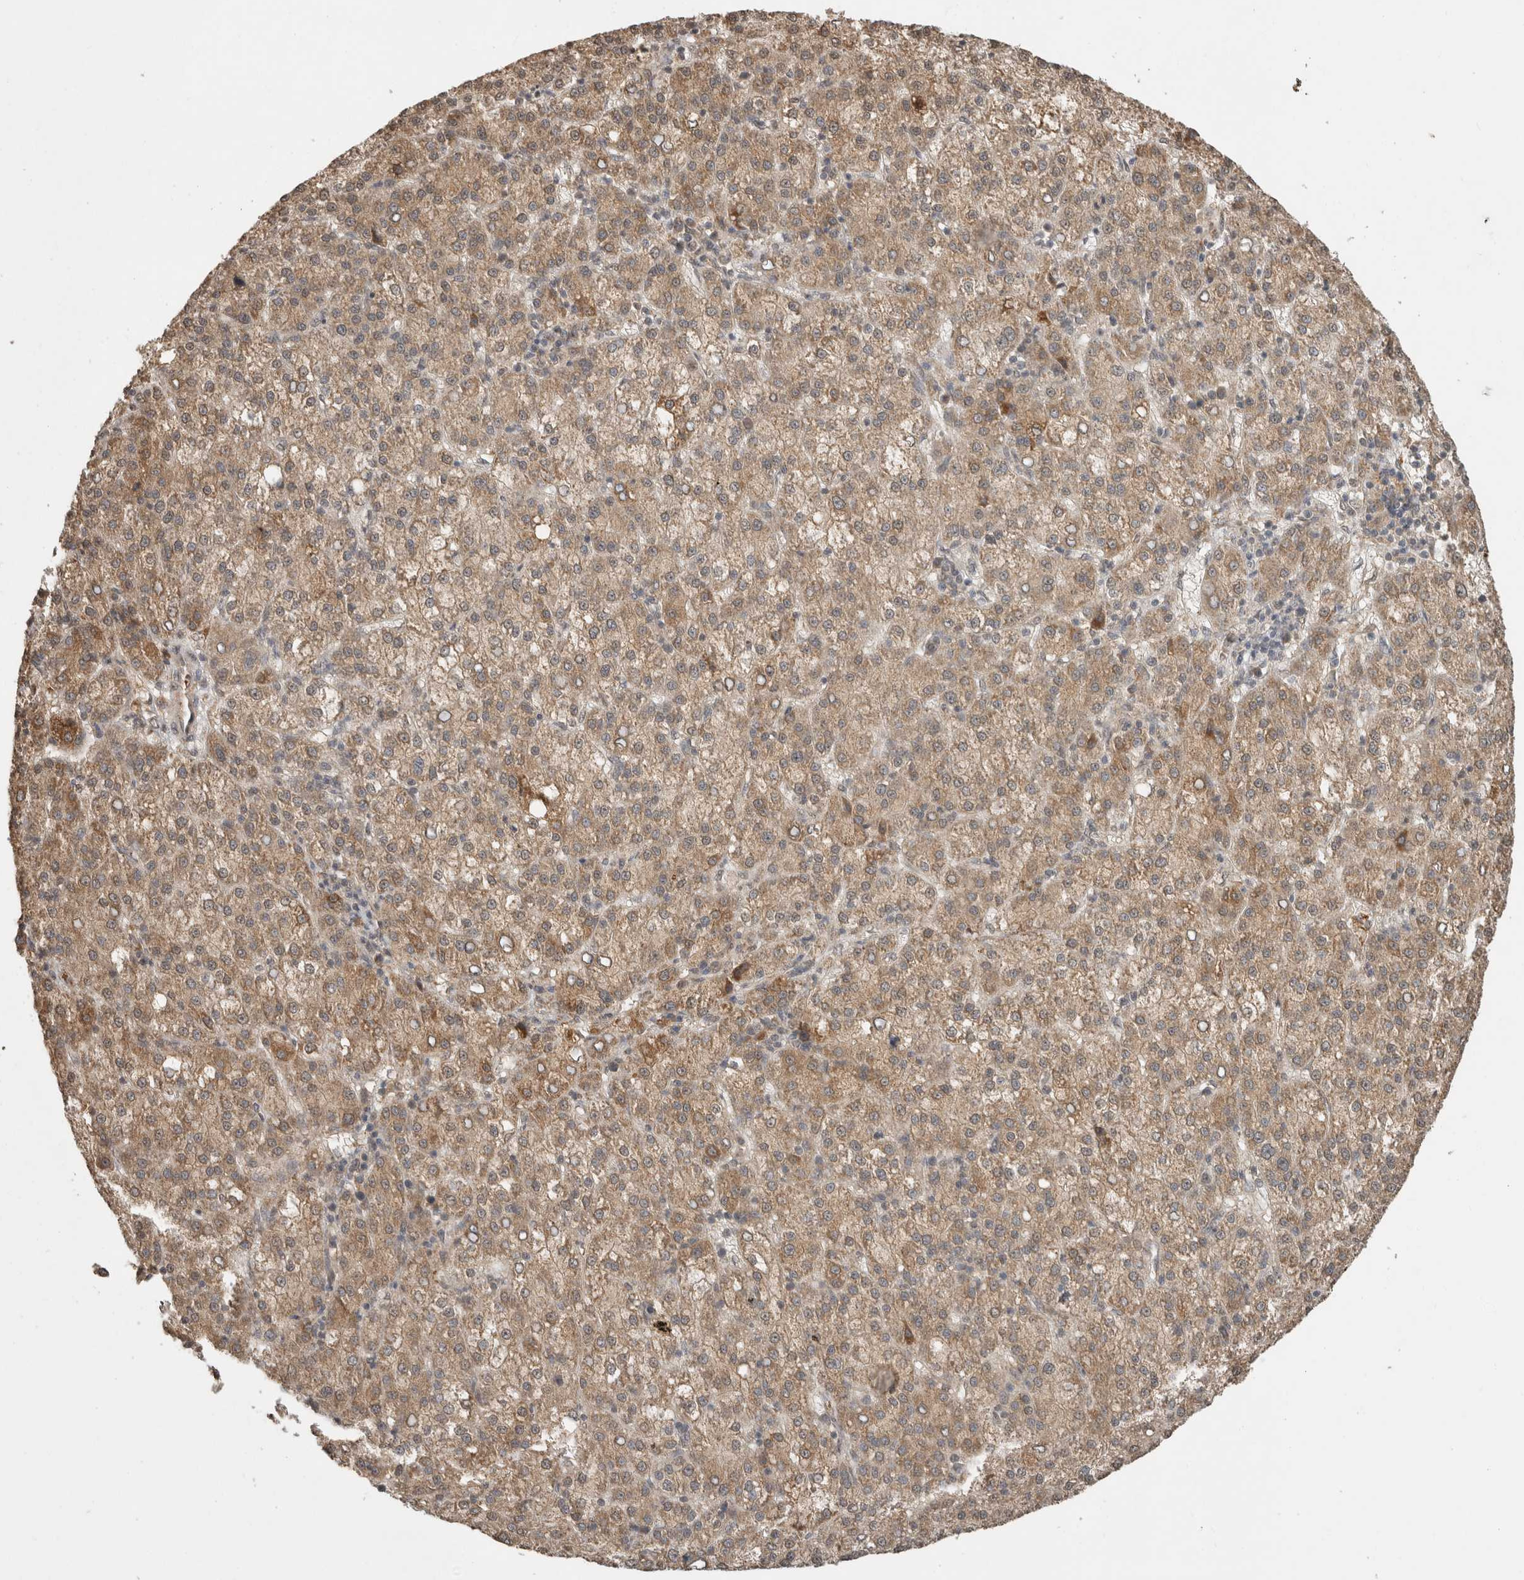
{"staining": {"intensity": "moderate", "quantity": ">75%", "location": "cytoplasmic/membranous"}, "tissue": "liver cancer", "cell_type": "Tumor cells", "image_type": "cancer", "snomed": [{"axis": "morphology", "description": "Carcinoma, Hepatocellular, NOS"}, {"axis": "topography", "description": "Liver"}], "caption": "Liver cancer tissue exhibits moderate cytoplasmic/membranous expression in approximately >75% of tumor cells, visualized by immunohistochemistry.", "gene": "FAM3A", "patient": {"sex": "female", "age": 58}}